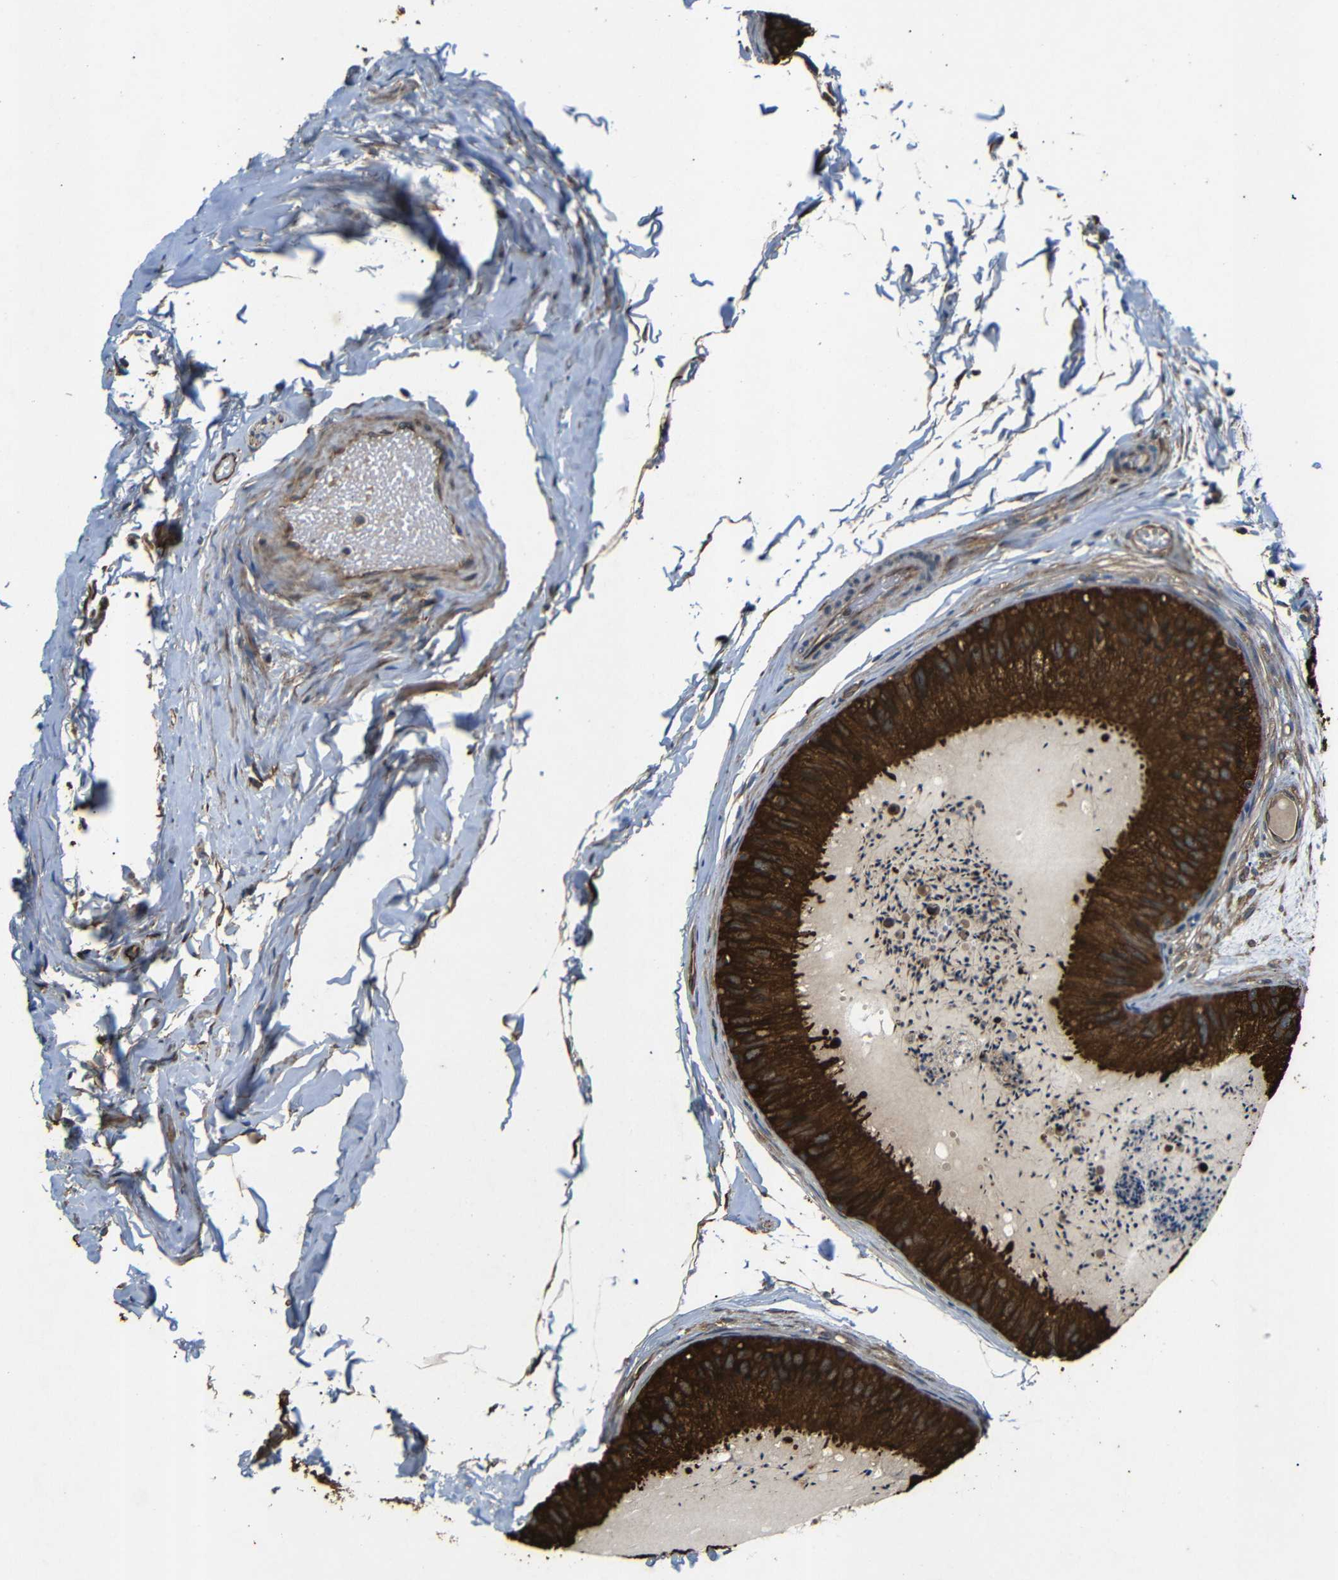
{"staining": {"intensity": "strong", "quantity": ">75%", "location": "cytoplasmic/membranous"}, "tissue": "epididymis", "cell_type": "Glandular cells", "image_type": "normal", "snomed": [{"axis": "morphology", "description": "Normal tissue, NOS"}, {"axis": "topography", "description": "Epididymis"}], "caption": "Approximately >75% of glandular cells in unremarkable epididymis reveal strong cytoplasmic/membranous protein expression as visualized by brown immunohistochemical staining.", "gene": "TRPC1", "patient": {"sex": "male", "age": 31}}